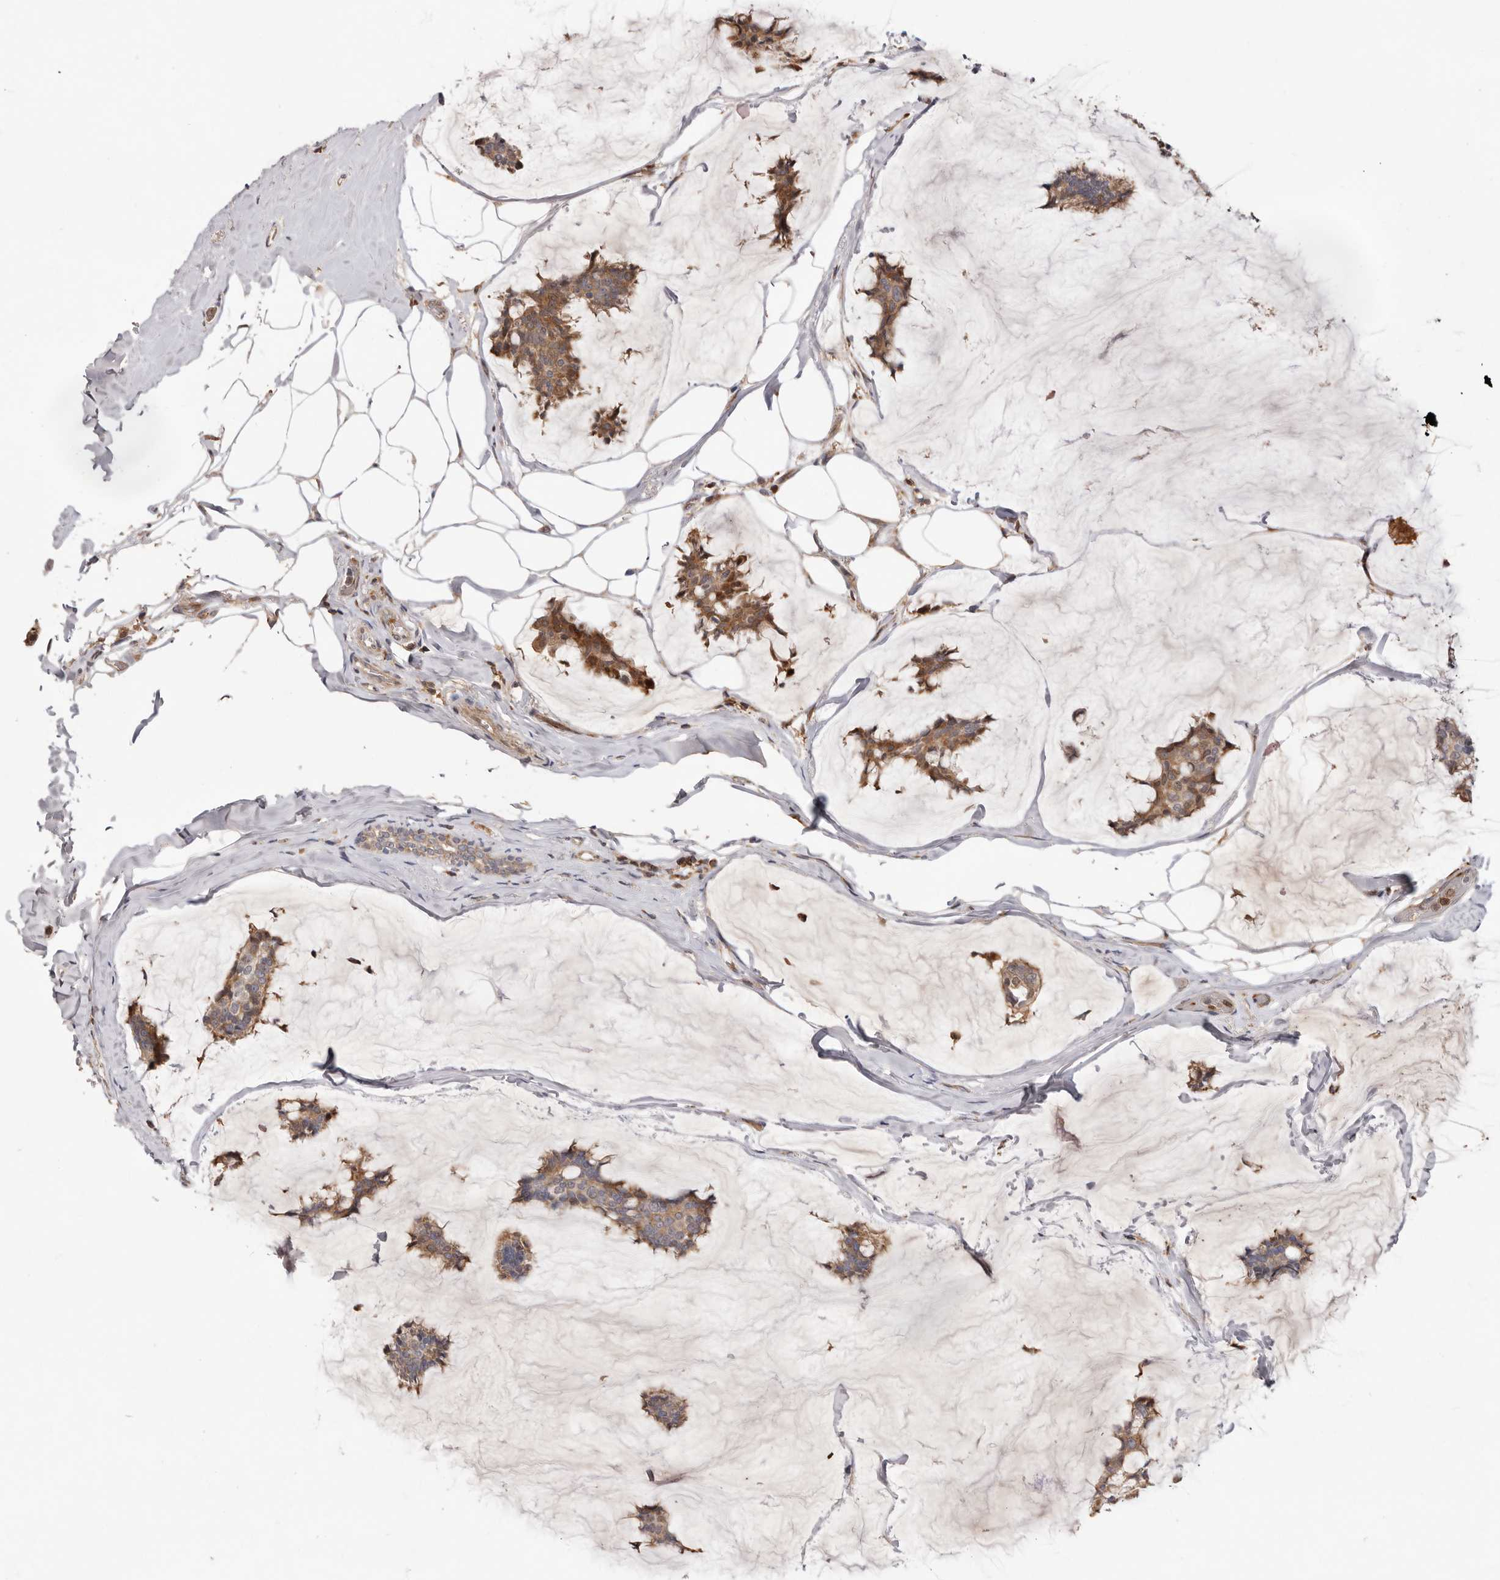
{"staining": {"intensity": "moderate", "quantity": ">75%", "location": "cytoplasmic/membranous"}, "tissue": "breast cancer", "cell_type": "Tumor cells", "image_type": "cancer", "snomed": [{"axis": "morphology", "description": "Duct carcinoma"}, {"axis": "topography", "description": "Breast"}], "caption": "Breast cancer stained with a brown dye reveals moderate cytoplasmic/membranous positive staining in approximately >75% of tumor cells.", "gene": "RNF213", "patient": {"sex": "female", "age": 93}}